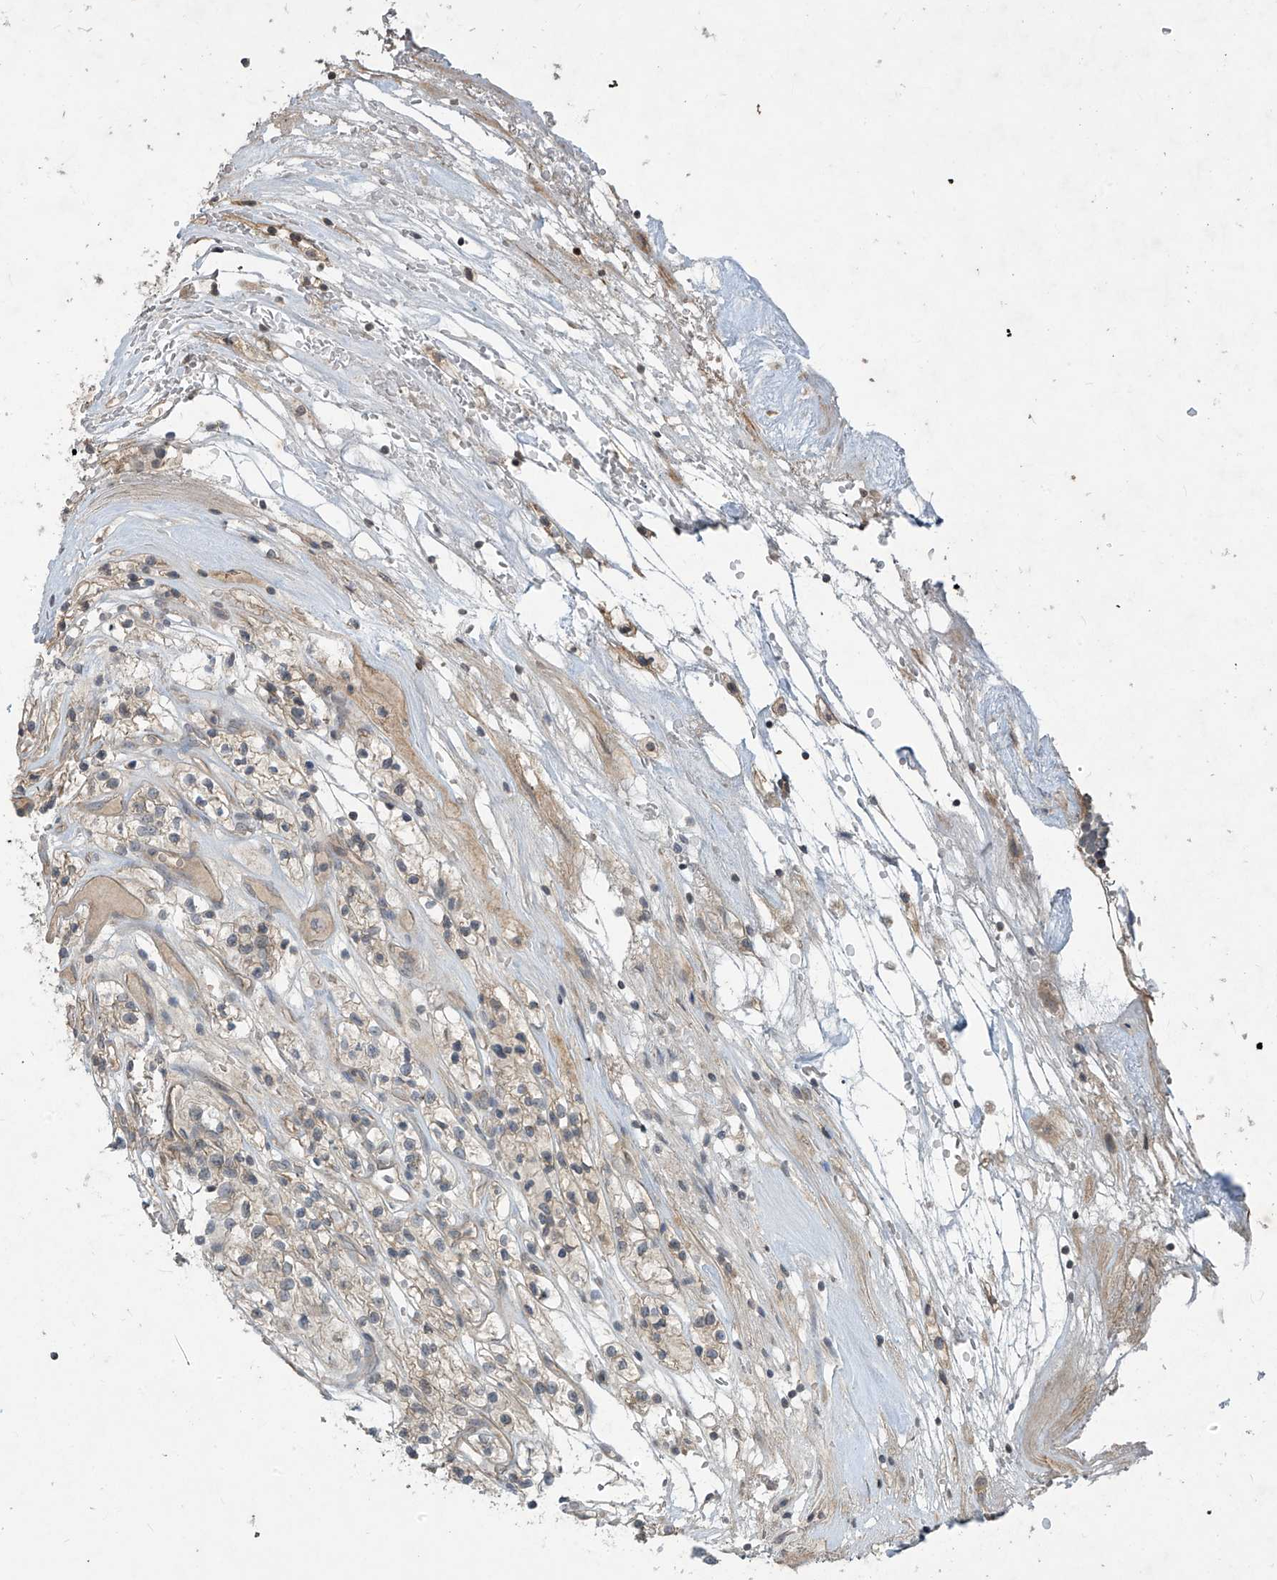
{"staining": {"intensity": "moderate", "quantity": ">75%", "location": "cytoplasmic/membranous"}, "tissue": "renal cancer", "cell_type": "Tumor cells", "image_type": "cancer", "snomed": [{"axis": "morphology", "description": "Adenocarcinoma, NOS"}, {"axis": "topography", "description": "Kidney"}], "caption": "Renal cancer (adenocarcinoma) tissue exhibits moderate cytoplasmic/membranous positivity in about >75% of tumor cells (DAB (3,3'-diaminobenzidine) IHC with brightfield microscopy, high magnification).", "gene": "DGKQ", "patient": {"sex": "female", "age": 57}}